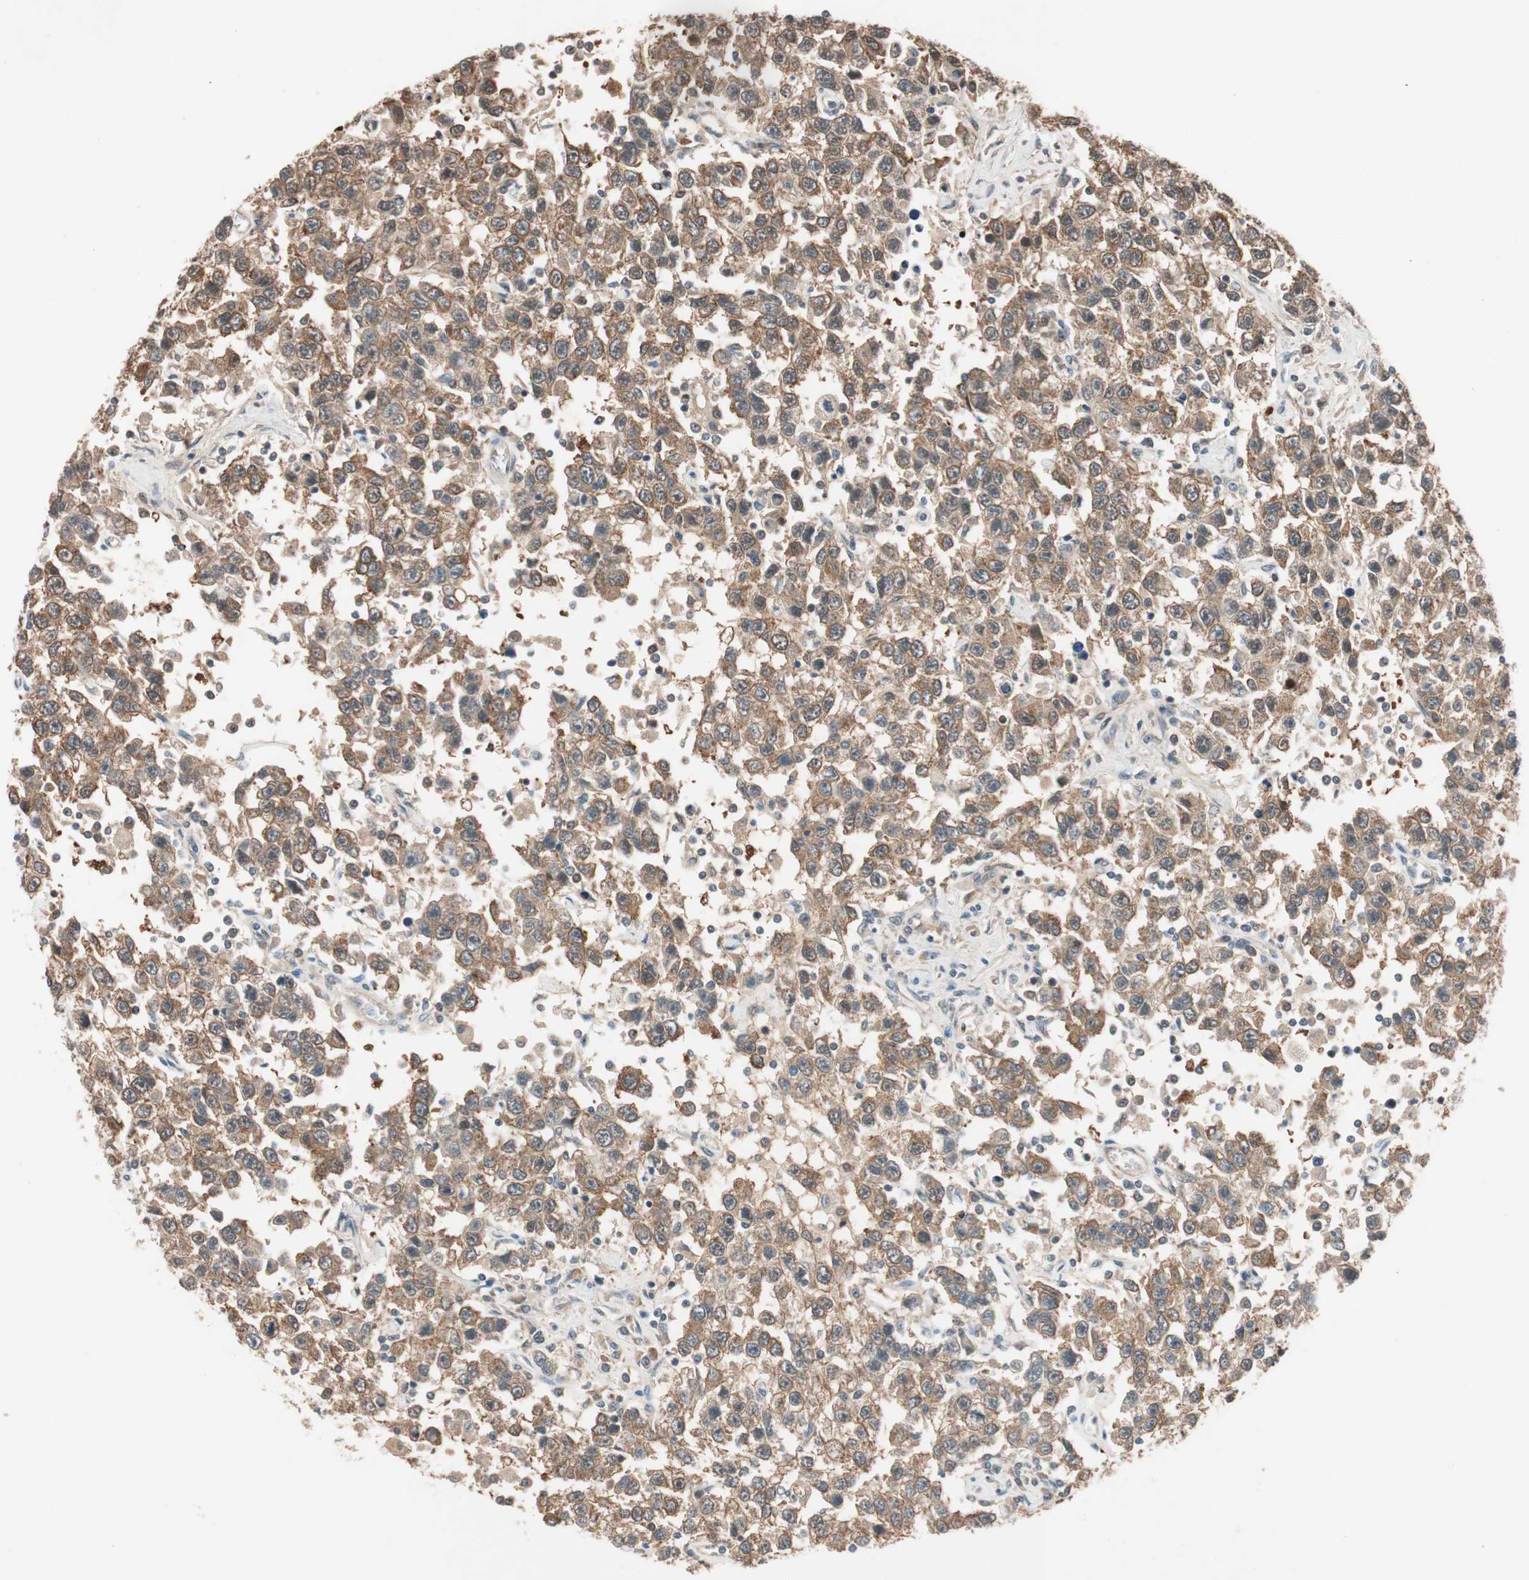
{"staining": {"intensity": "moderate", "quantity": ">75%", "location": "cytoplasmic/membranous"}, "tissue": "testis cancer", "cell_type": "Tumor cells", "image_type": "cancer", "snomed": [{"axis": "morphology", "description": "Seminoma, NOS"}, {"axis": "topography", "description": "Testis"}], "caption": "Testis seminoma stained for a protein (brown) displays moderate cytoplasmic/membranous positive expression in approximately >75% of tumor cells.", "gene": "PIK3R3", "patient": {"sex": "male", "age": 41}}